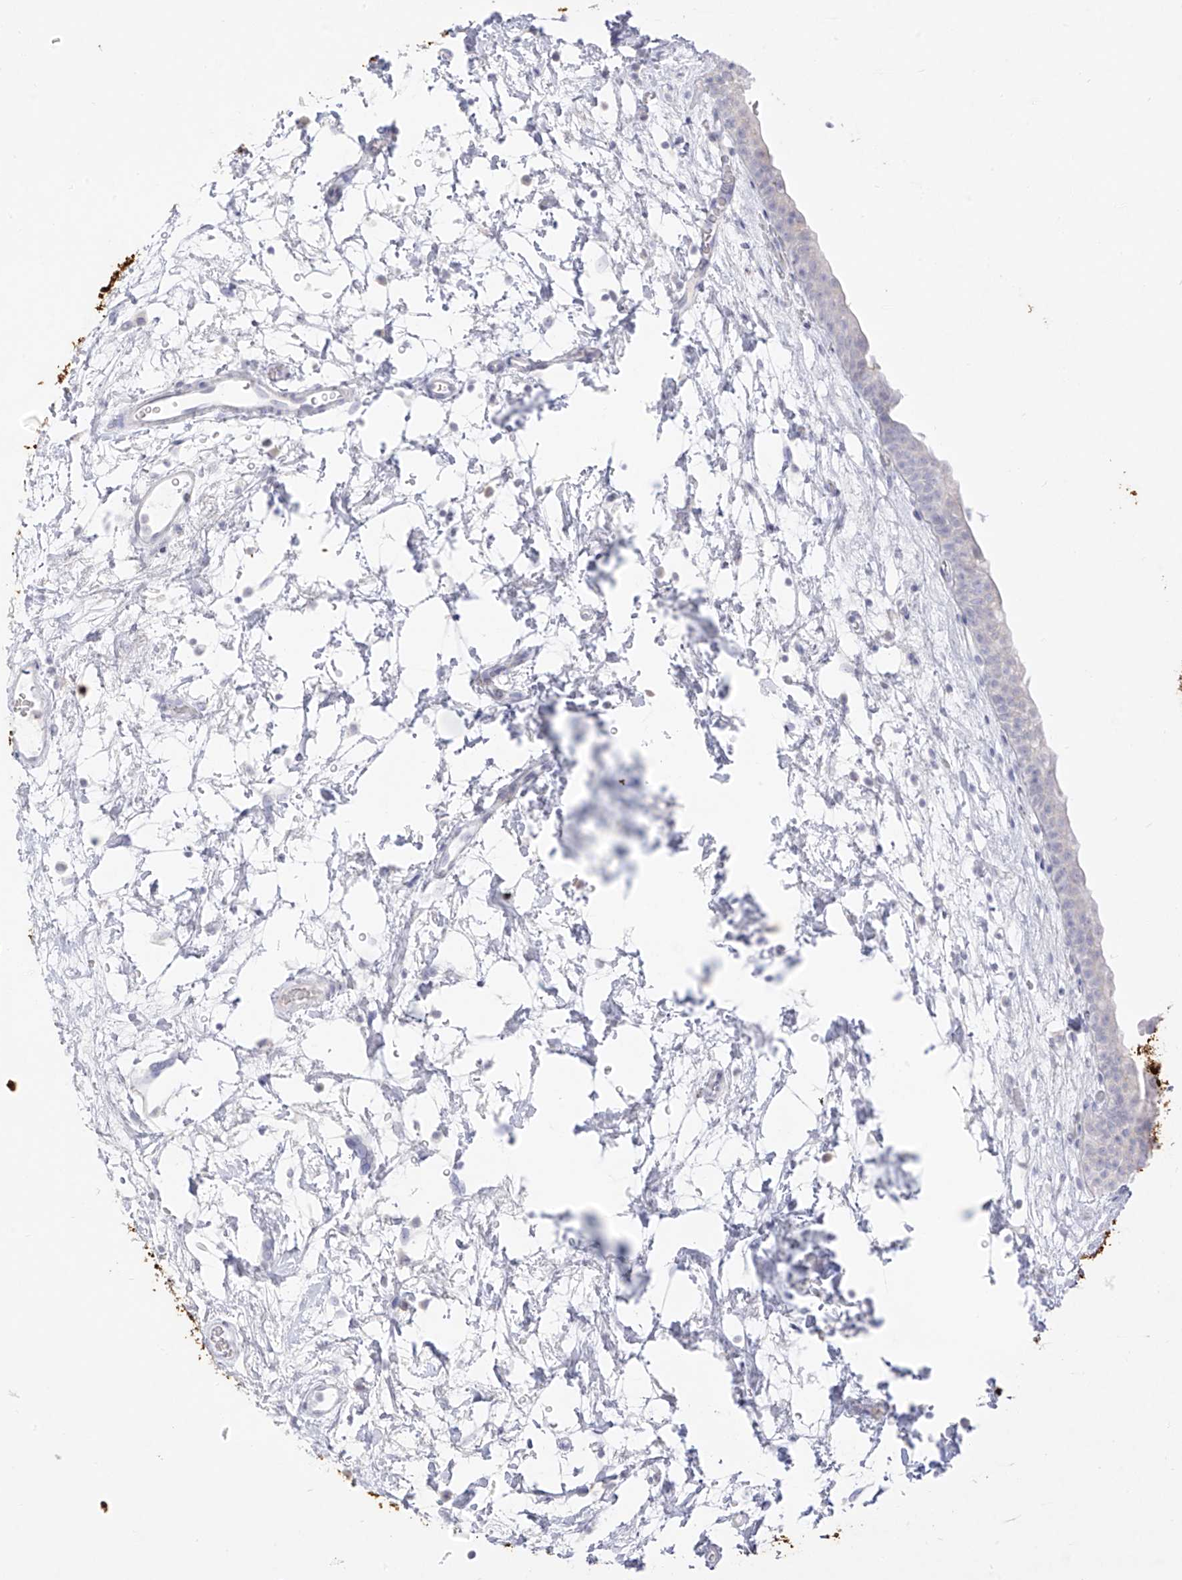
{"staining": {"intensity": "negative", "quantity": "none", "location": "none"}, "tissue": "urinary bladder", "cell_type": "Urothelial cells", "image_type": "normal", "snomed": [{"axis": "morphology", "description": "Normal tissue, NOS"}, {"axis": "topography", "description": "Urinary bladder"}], "caption": "Urothelial cells are negative for brown protein staining in unremarkable urinary bladder. (Brightfield microscopy of DAB IHC at high magnification).", "gene": "TGM4", "patient": {"sex": "male", "age": 83}}